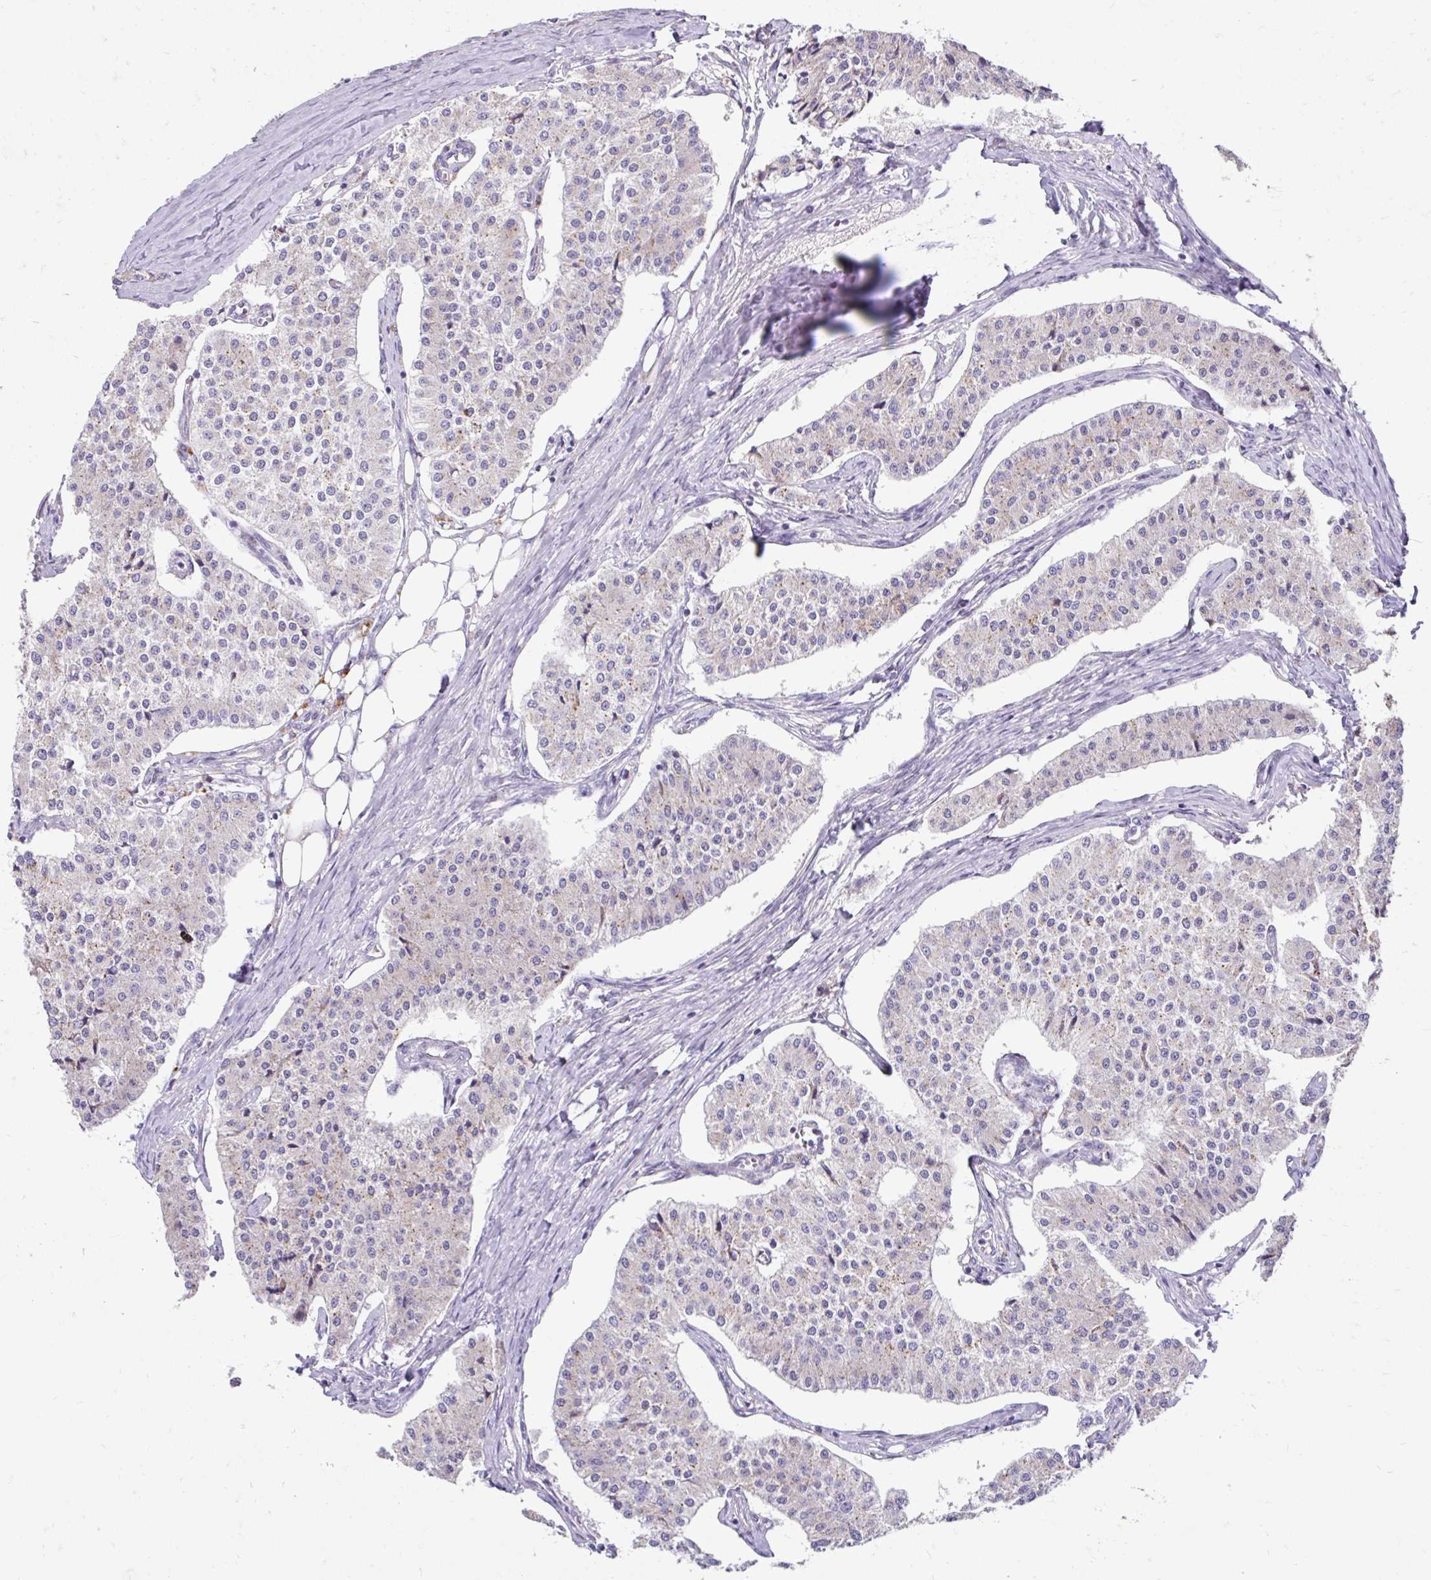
{"staining": {"intensity": "weak", "quantity": "25%-75%", "location": "cytoplasmic/membranous"}, "tissue": "carcinoid", "cell_type": "Tumor cells", "image_type": "cancer", "snomed": [{"axis": "morphology", "description": "Carcinoid, malignant, NOS"}, {"axis": "topography", "description": "Colon"}], "caption": "Immunohistochemistry histopathology image of neoplastic tissue: human carcinoid stained using immunohistochemistry (IHC) shows low levels of weak protein expression localized specifically in the cytoplasmic/membranous of tumor cells, appearing as a cytoplasmic/membranous brown color.", "gene": "ZNF33A", "patient": {"sex": "female", "age": 52}}